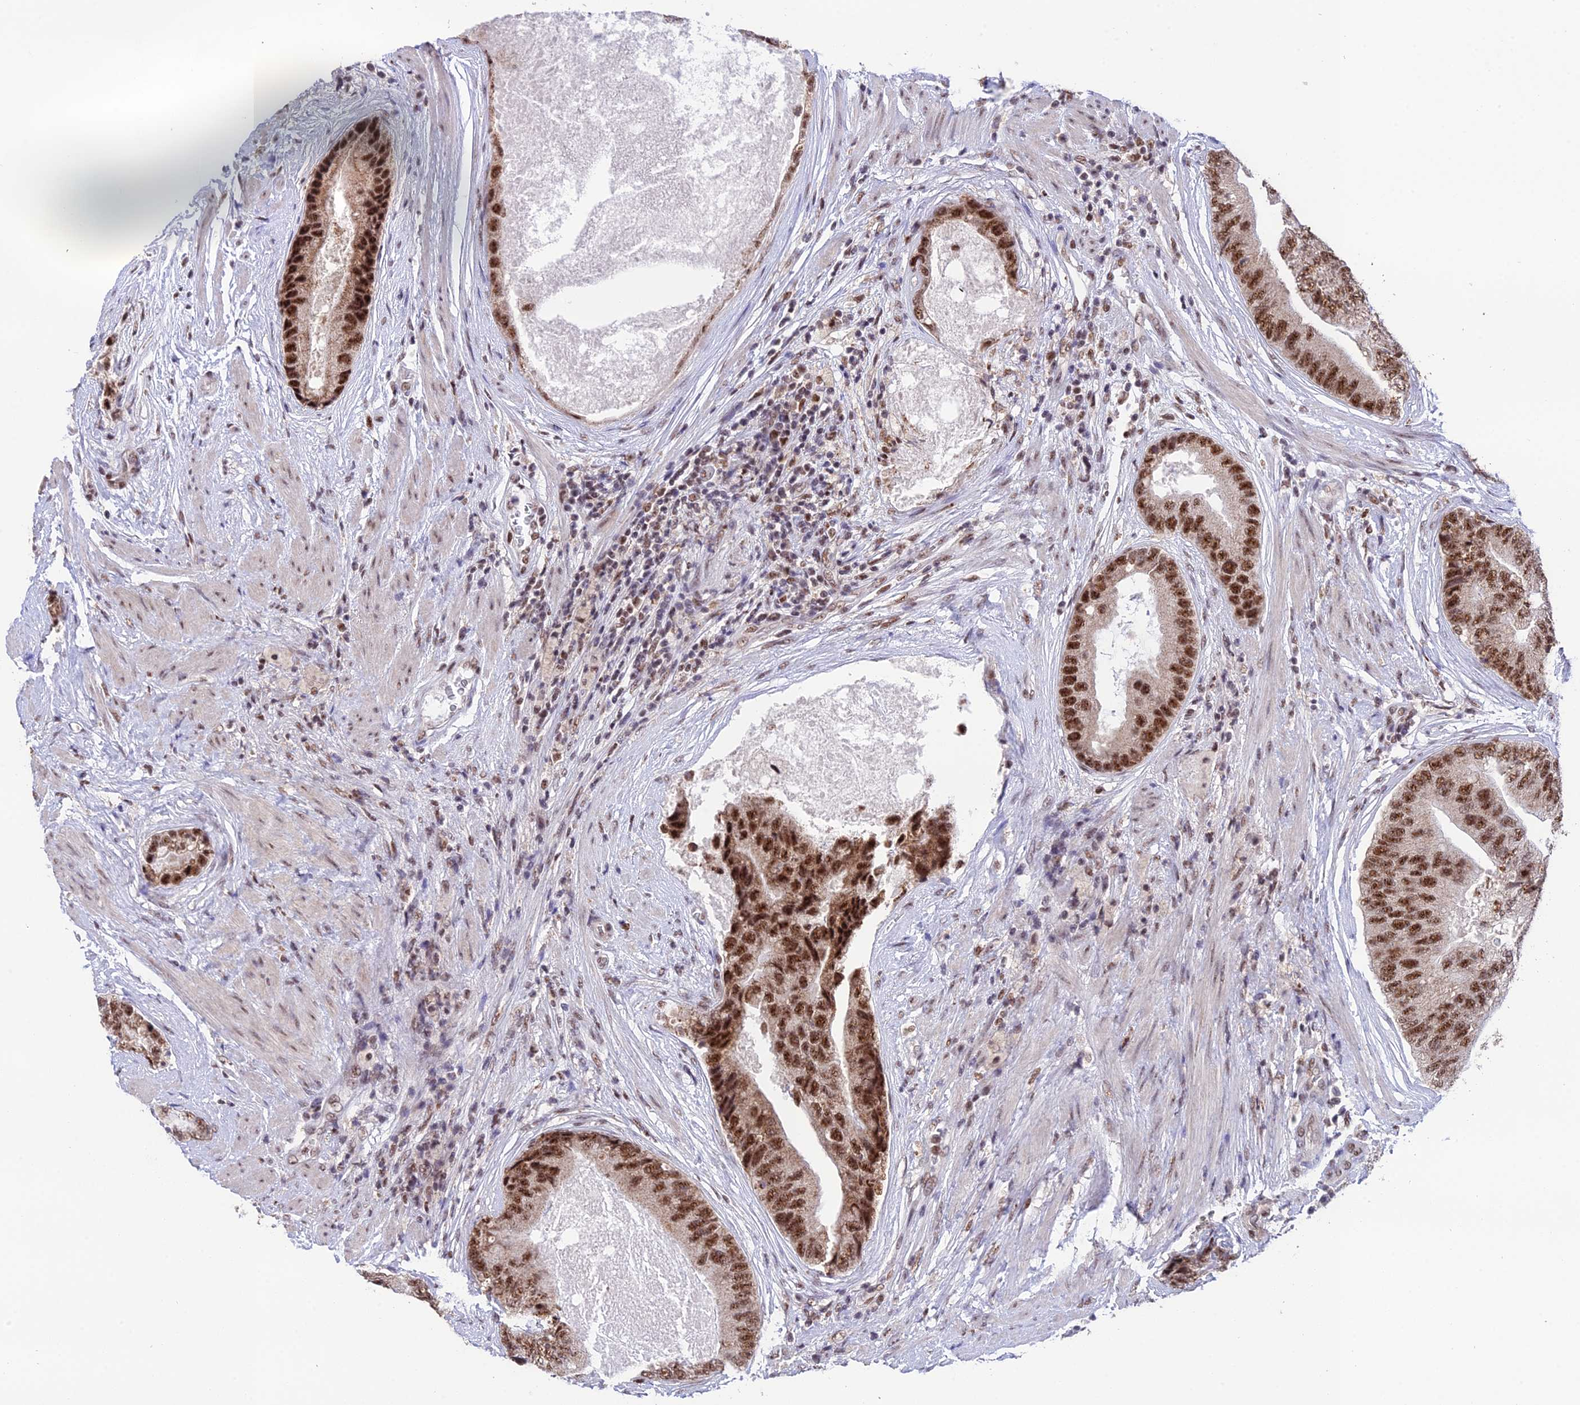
{"staining": {"intensity": "moderate", "quantity": ">75%", "location": "nuclear"}, "tissue": "prostate cancer", "cell_type": "Tumor cells", "image_type": "cancer", "snomed": [{"axis": "morphology", "description": "Adenocarcinoma, High grade"}, {"axis": "topography", "description": "Prostate"}], "caption": "The photomicrograph displays staining of adenocarcinoma (high-grade) (prostate), revealing moderate nuclear protein staining (brown color) within tumor cells. (Brightfield microscopy of DAB IHC at high magnification).", "gene": "THOC7", "patient": {"sex": "male", "age": 70}}